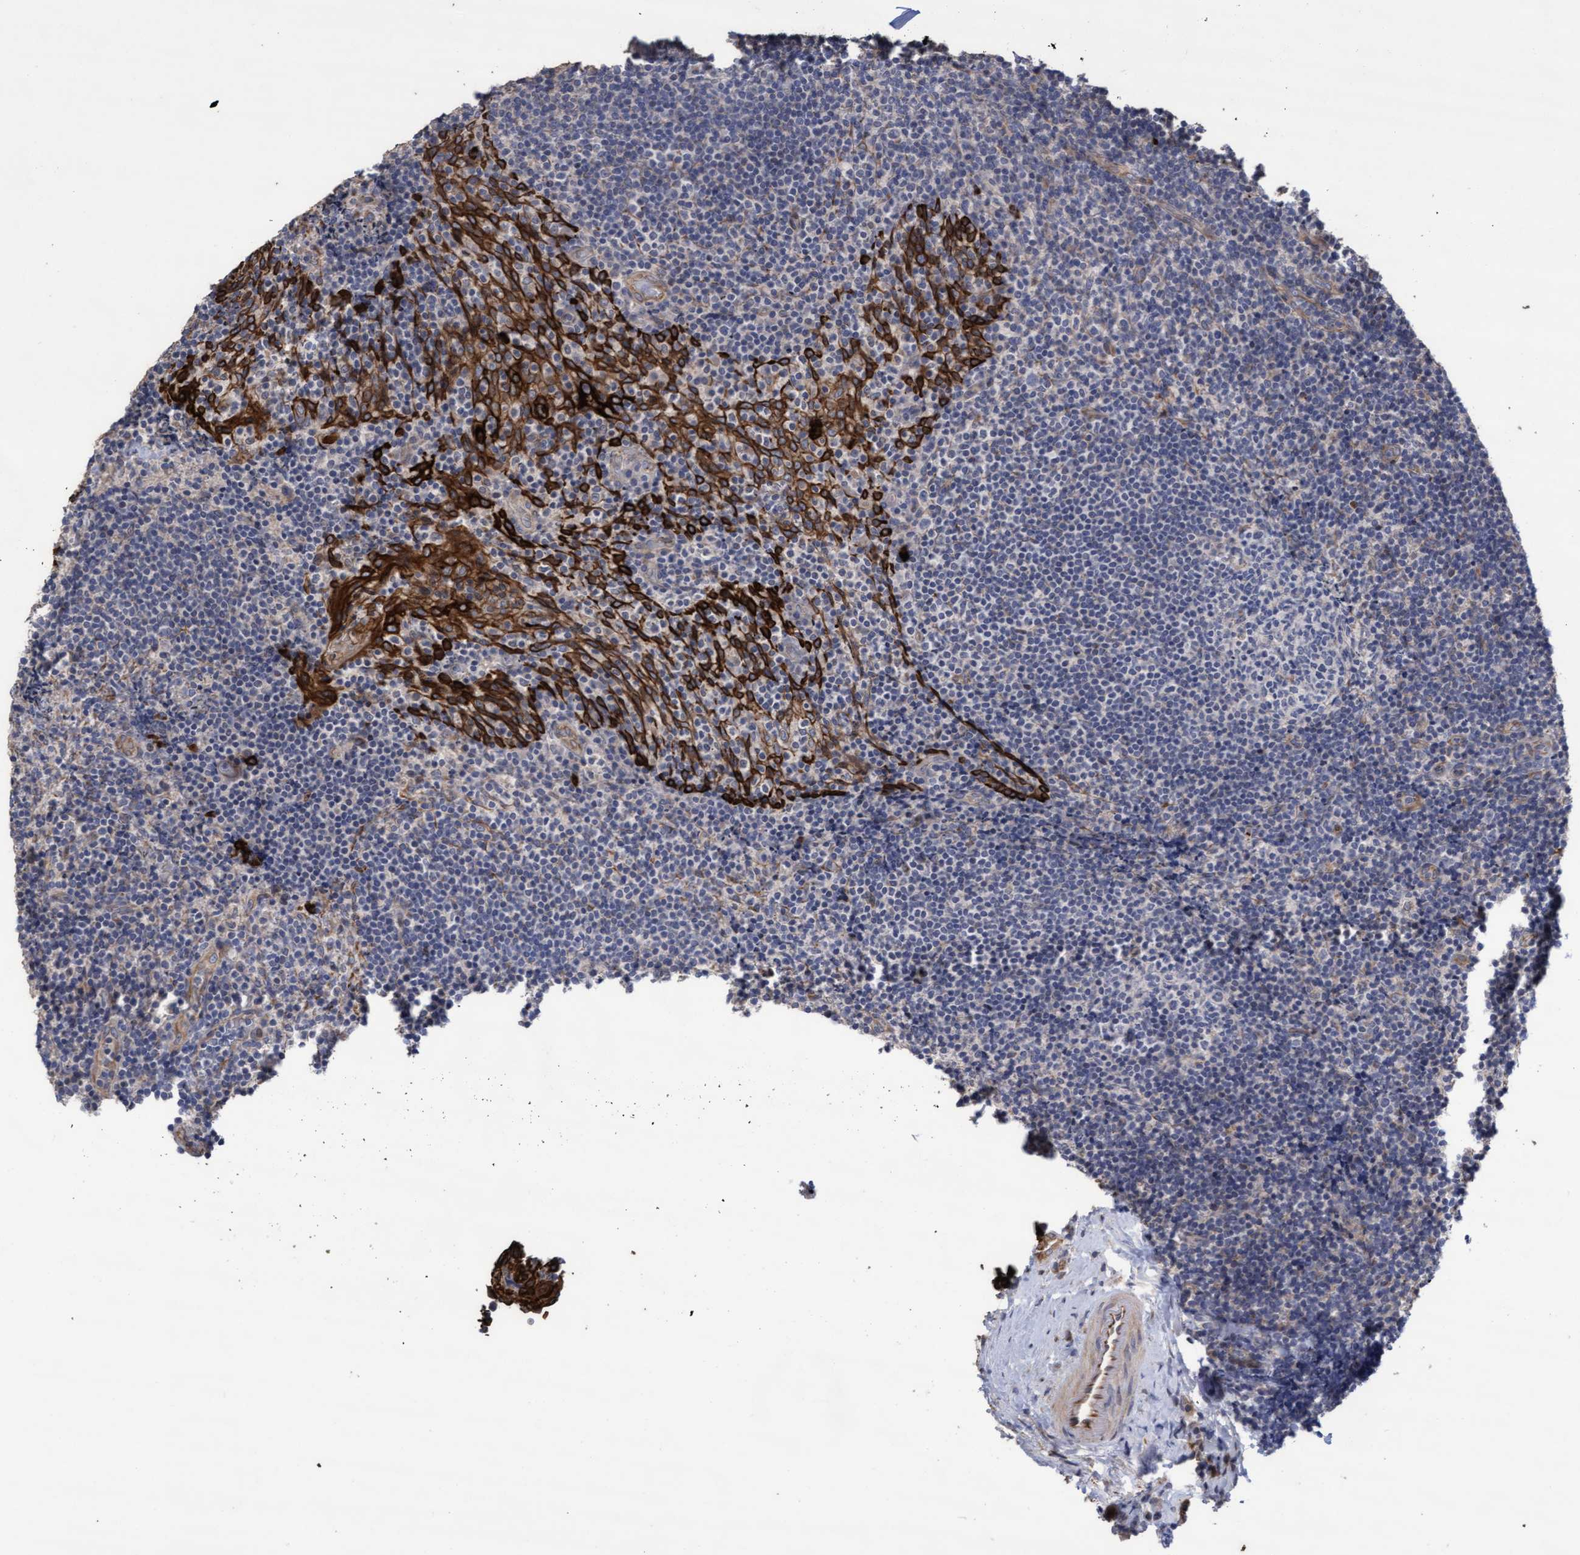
{"staining": {"intensity": "weak", "quantity": "<25%", "location": "cytoplasmic/membranous"}, "tissue": "lymphoma", "cell_type": "Tumor cells", "image_type": "cancer", "snomed": [{"axis": "morphology", "description": "Malignant lymphoma, non-Hodgkin's type, High grade"}, {"axis": "topography", "description": "Tonsil"}], "caption": "Malignant lymphoma, non-Hodgkin's type (high-grade) was stained to show a protein in brown. There is no significant expression in tumor cells. The staining was performed using DAB (3,3'-diaminobenzidine) to visualize the protein expression in brown, while the nuclei were stained in blue with hematoxylin (Magnification: 20x).", "gene": "KRT24", "patient": {"sex": "female", "age": 36}}